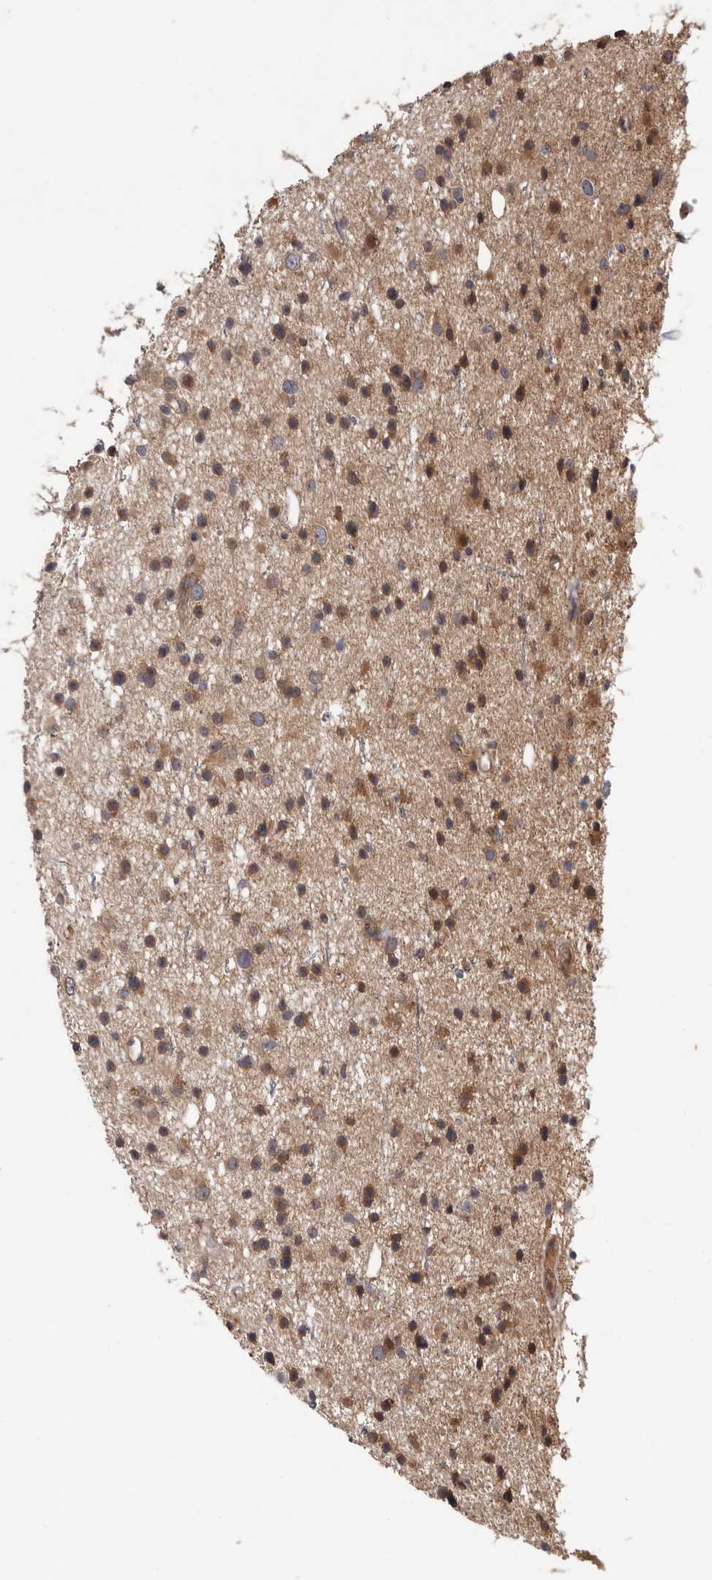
{"staining": {"intensity": "moderate", "quantity": "25%-75%", "location": "cytoplasmic/membranous"}, "tissue": "glioma", "cell_type": "Tumor cells", "image_type": "cancer", "snomed": [{"axis": "morphology", "description": "Glioma, malignant, Low grade"}, {"axis": "topography", "description": "Cerebral cortex"}], "caption": "A micrograph of glioma stained for a protein reveals moderate cytoplasmic/membranous brown staining in tumor cells. Ihc stains the protein of interest in brown and the nuclei are stained blue.", "gene": "PRKD1", "patient": {"sex": "female", "age": 39}}